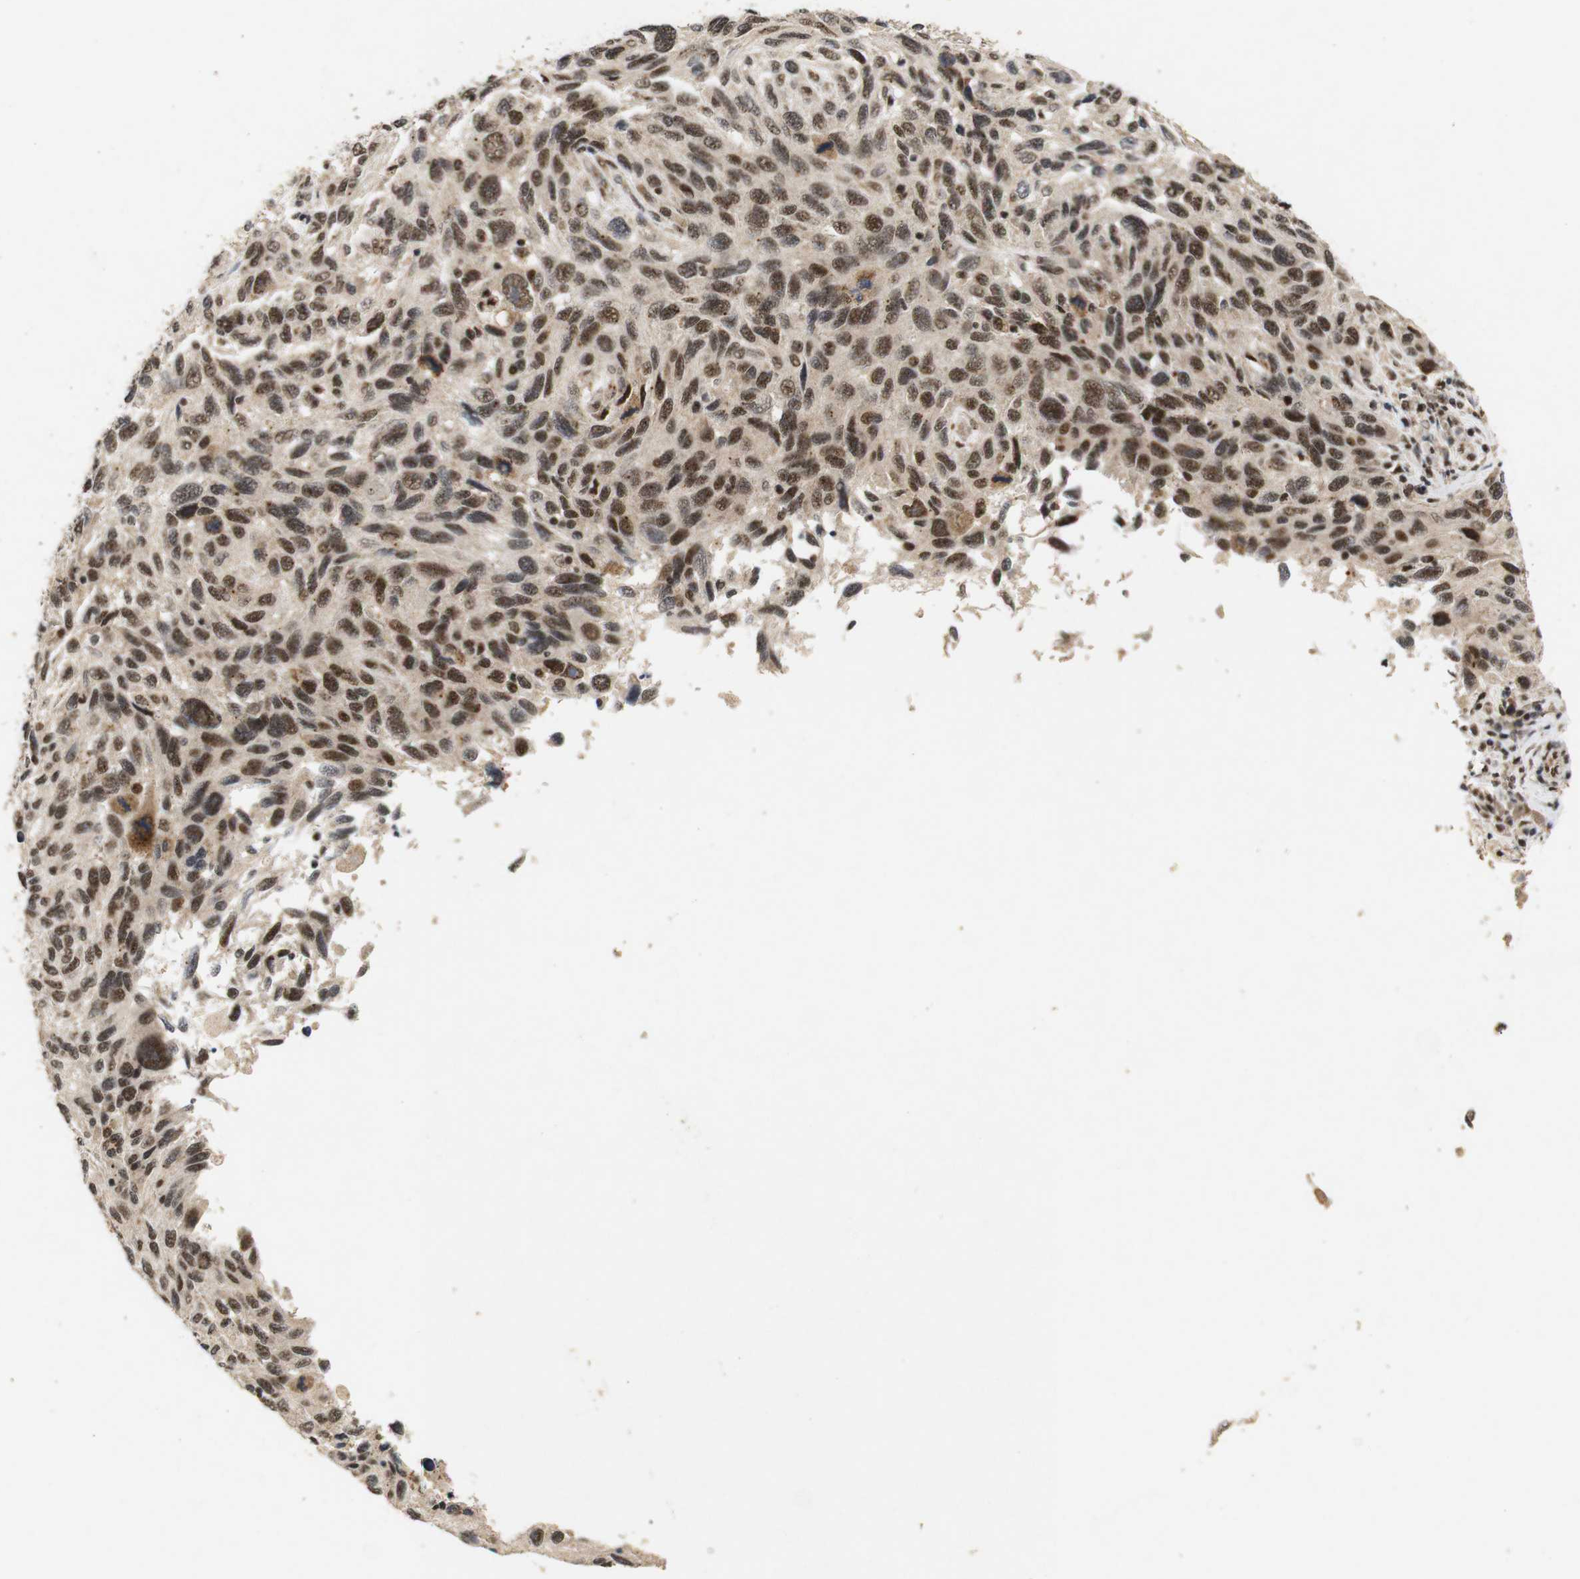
{"staining": {"intensity": "moderate", "quantity": ">75%", "location": "cytoplasmic/membranous,nuclear"}, "tissue": "melanoma", "cell_type": "Tumor cells", "image_type": "cancer", "snomed": [{"axis": "morphology", "description": "Malignant melanoma, NOS"}, {"axis": "topography", "description": "Skin"}], "caption": "Brown immunohistochemical staining in human melanoma shows moderate cytoplasmic/membranous and nuclear positivity in approximately >75% of tumor cells.", "gene": "PYM1", "patient": {"sex": "male", "age": 53}}